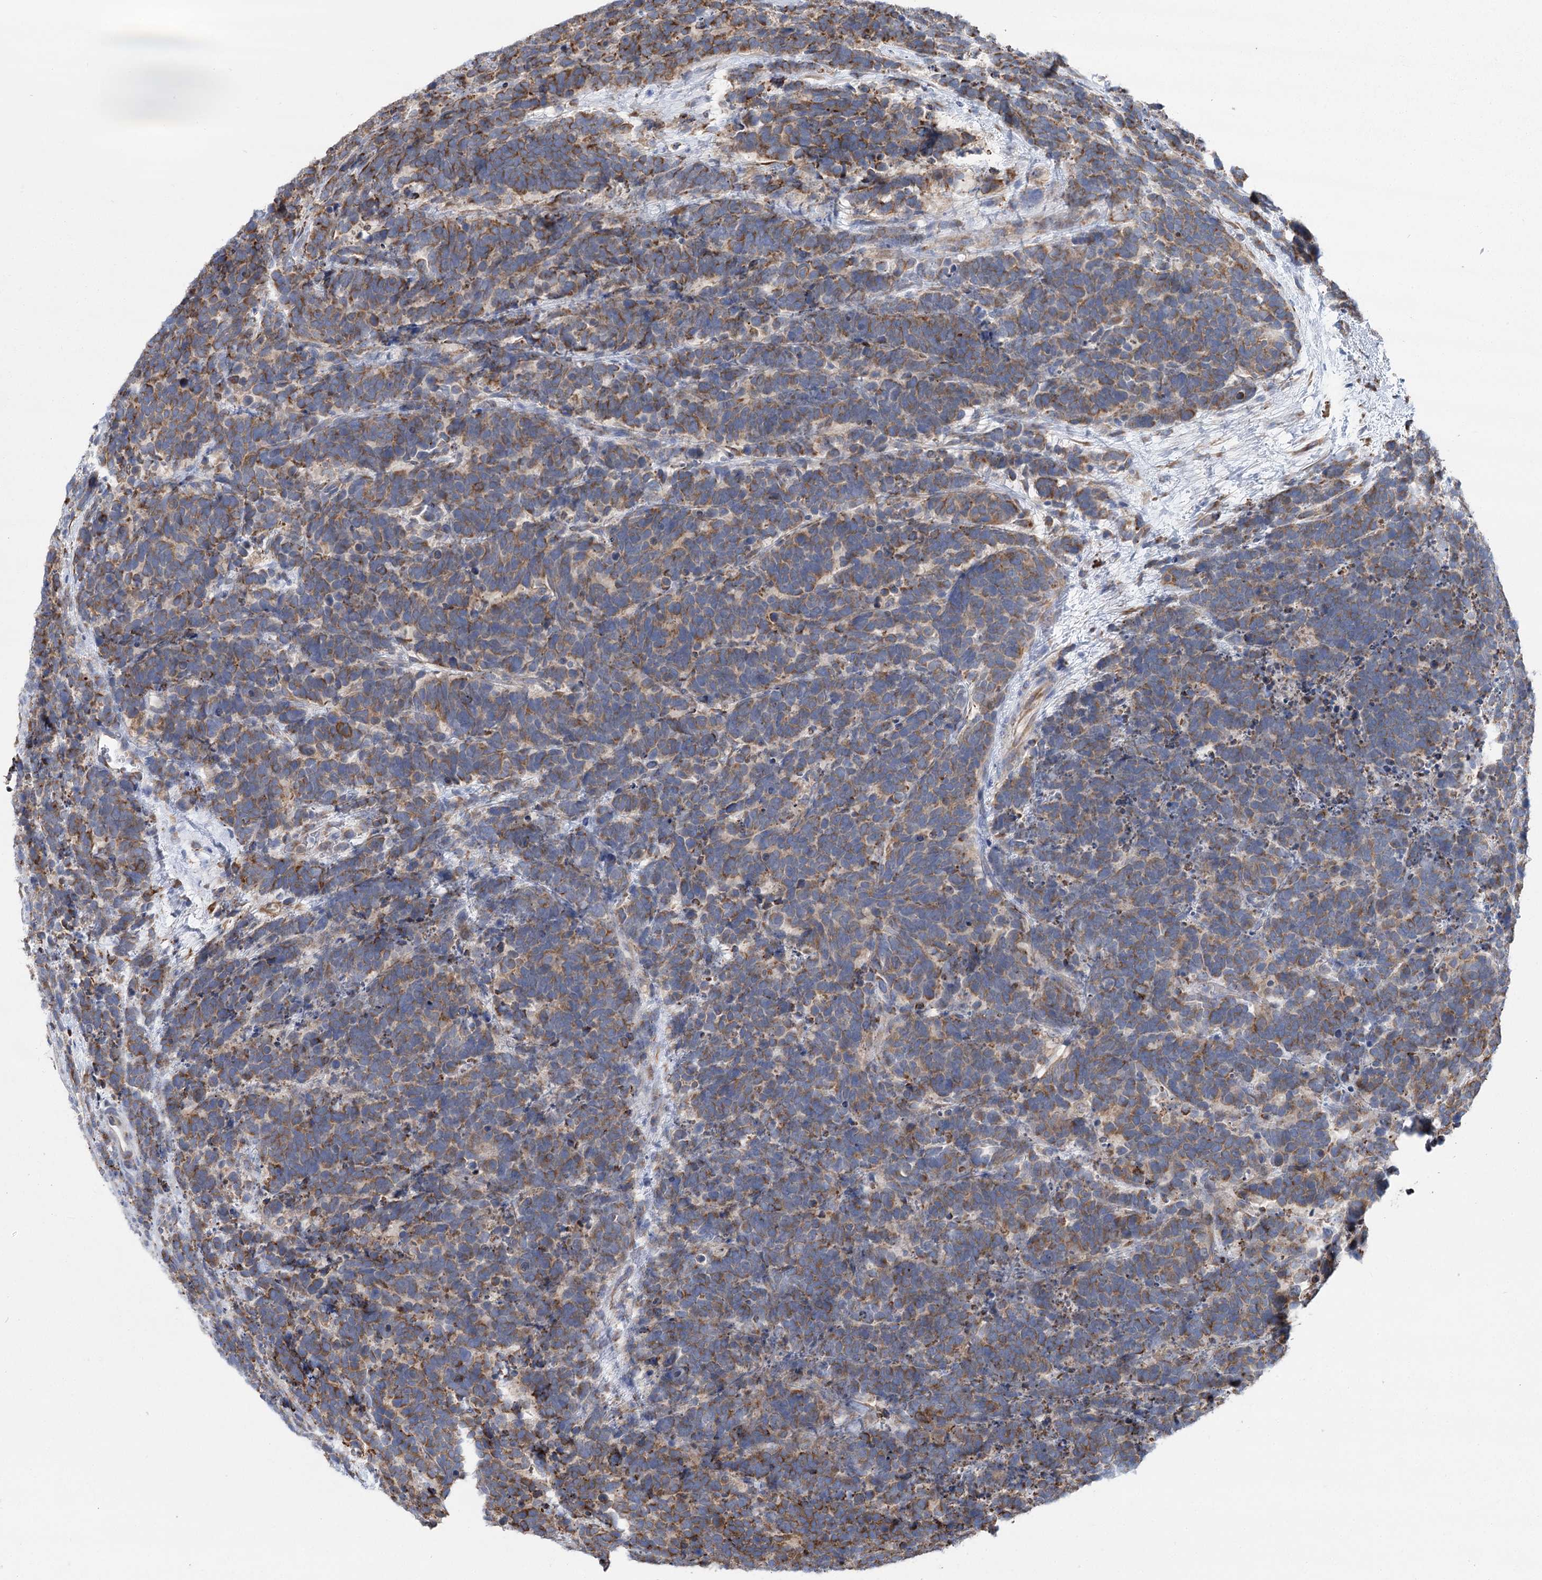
{"staining": {"intensity": "moderate", "quantity": "25%-75%", "location": "cytoplasmic/membranous"}, "tissue": "carcinoid", "cell_type": "Tumor cells", "image_type": "cancer", "snomed": [{"axis": "morphology", "description": "Carcinoma, NOS"}, {"axis": "morphology", "description": "Carcinoid, malignant, NOS"}, {"axis": "topography", "description": "Urinary bladder"}], "caption": "Immunohistochemistry (DAB) staining of carcinoma shows moderate cytoplasmic/membranous protein staining in about 25%-75% of tumor cells. (brown staining indicates protein expression, while blue staining denotes nuclei).", "gene": "METTL24", "patient": {"sex": "male", "age": 57}}